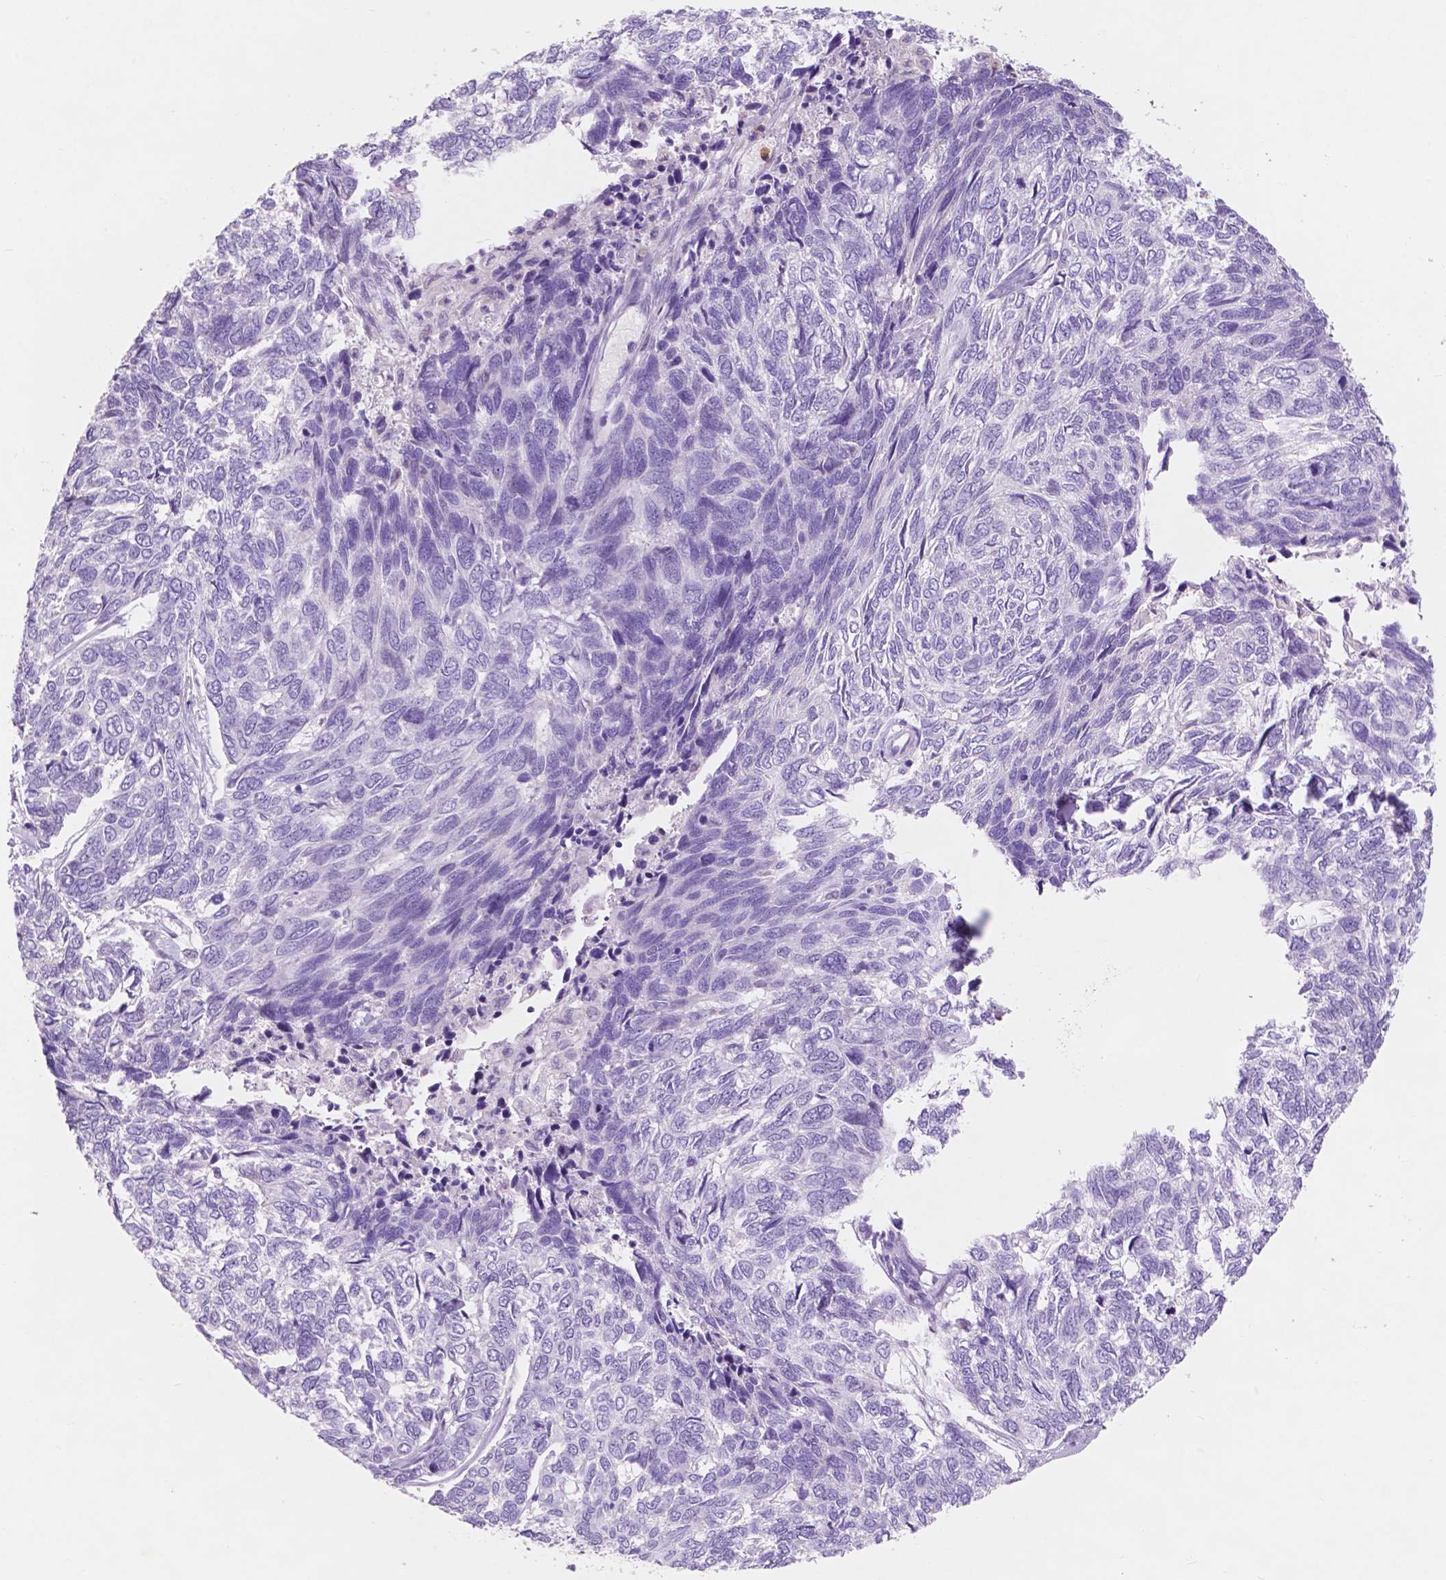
{"staining": {"intensity": "negative", "quantity": "none", "location": "none"}, "tissue": "skin cancer", "cell_type": "Tumor cells", "image_type": "cancer", "snomed": [{"axis": "morphology", "description": "Basal cell carcinoma"}, {"axis": "topography", "description": "Skin"}], "caption": "Immunohistochemical staining of skin cancer (basal cell carcinoma) reveals no significant staining in tumor cells.", "gene": "CUZD1", "patient": {"sex": "female", "age": 65}}